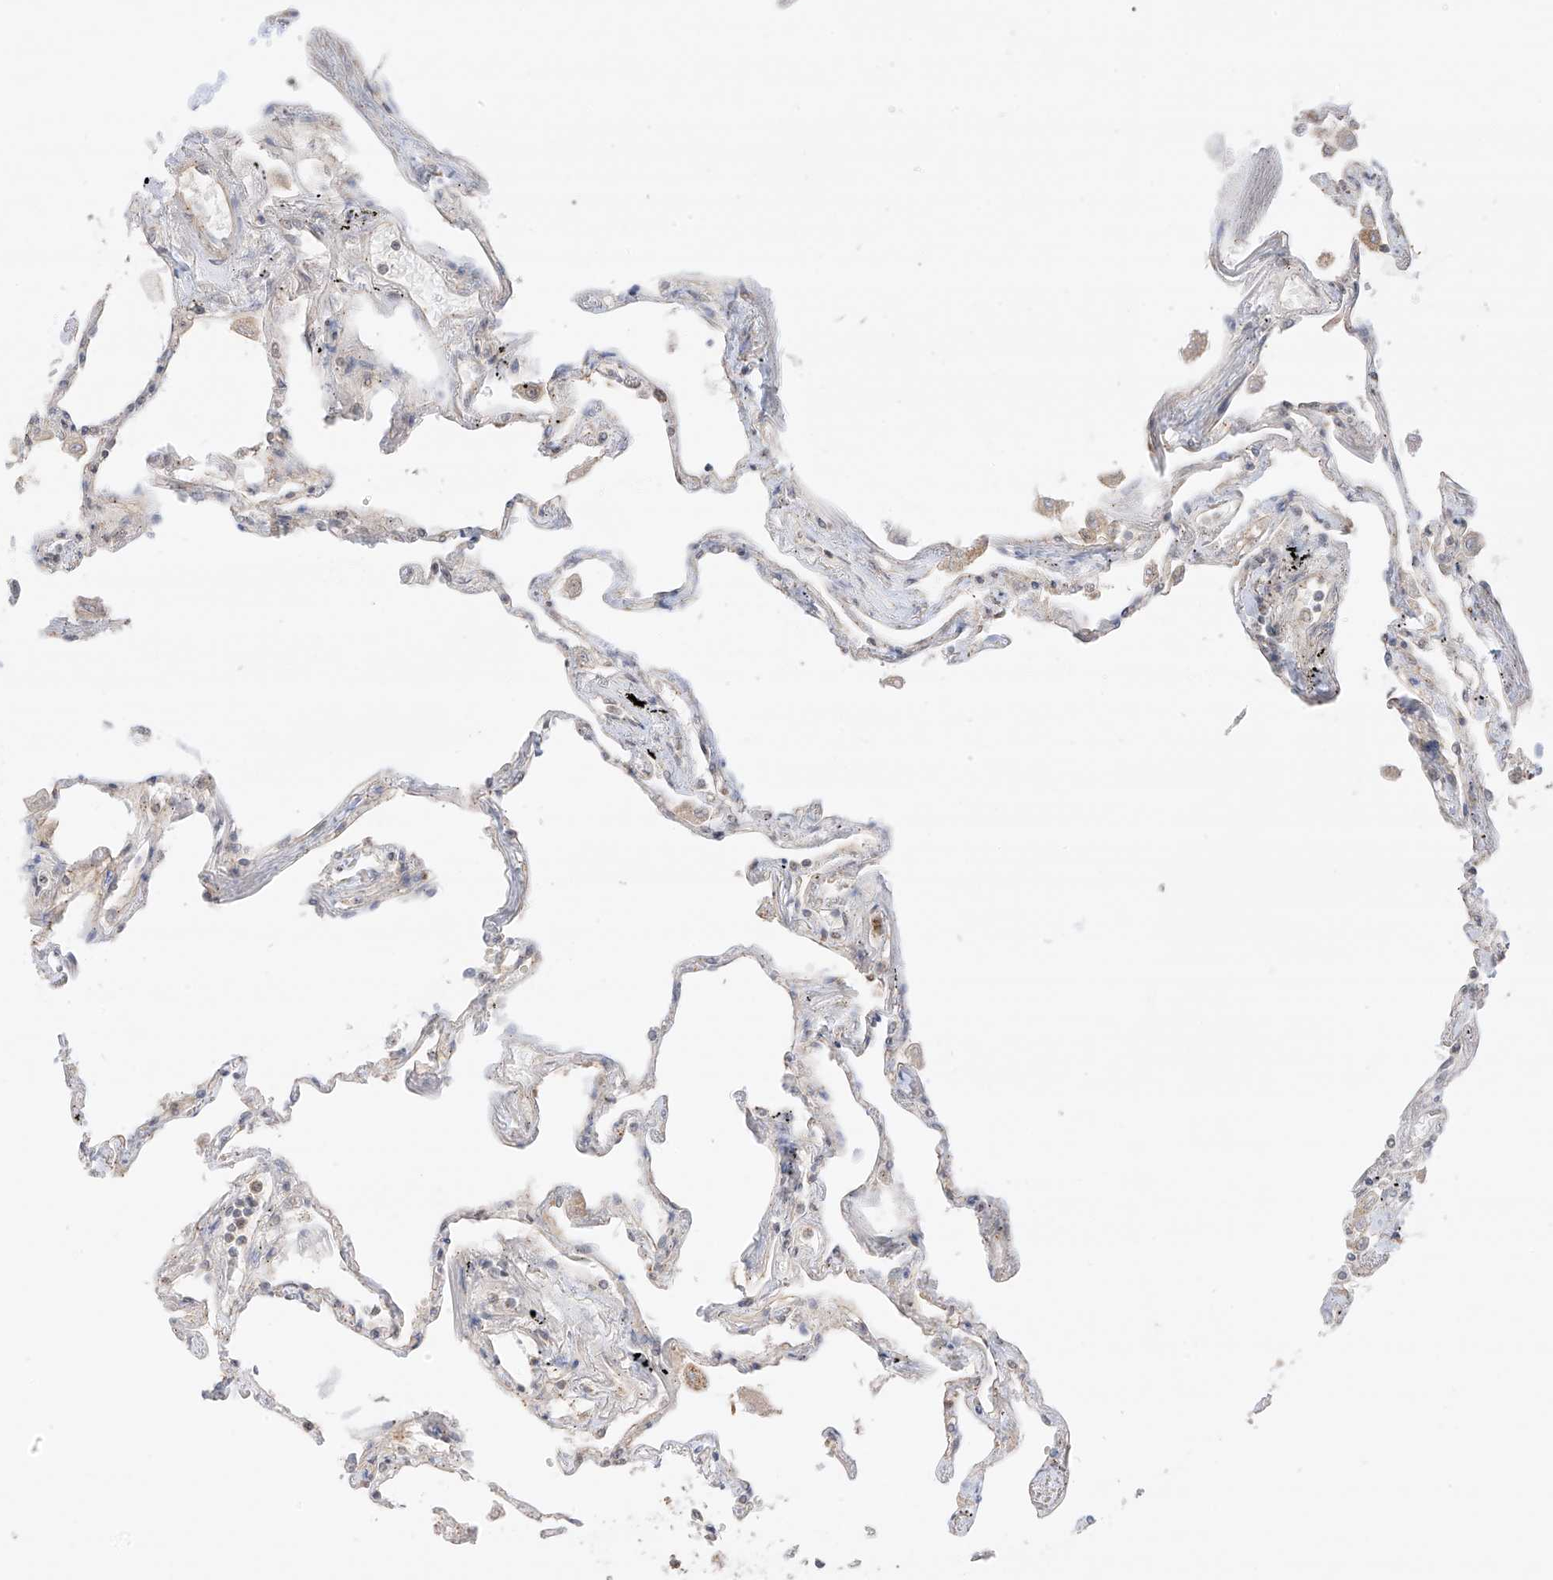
{"staining": {"intensity": "negative", "quantity": "none", "location": "none"}, "tissue": "lung", "cell_type": "Alveolar cells", "image_type": "normal", "snomed": [{"axis": "morphology", "description": "Normal tissue, NOS"}, {"axis": "topography", "description": "Lung"}], "caption": "Immunohistochemistry photomicrograph of benign human lung stained for a protein (brown), which shows no positivity in alveolar cells.", "gene": "N4BP3", "patient": {"sex": "female", "age": 67}}